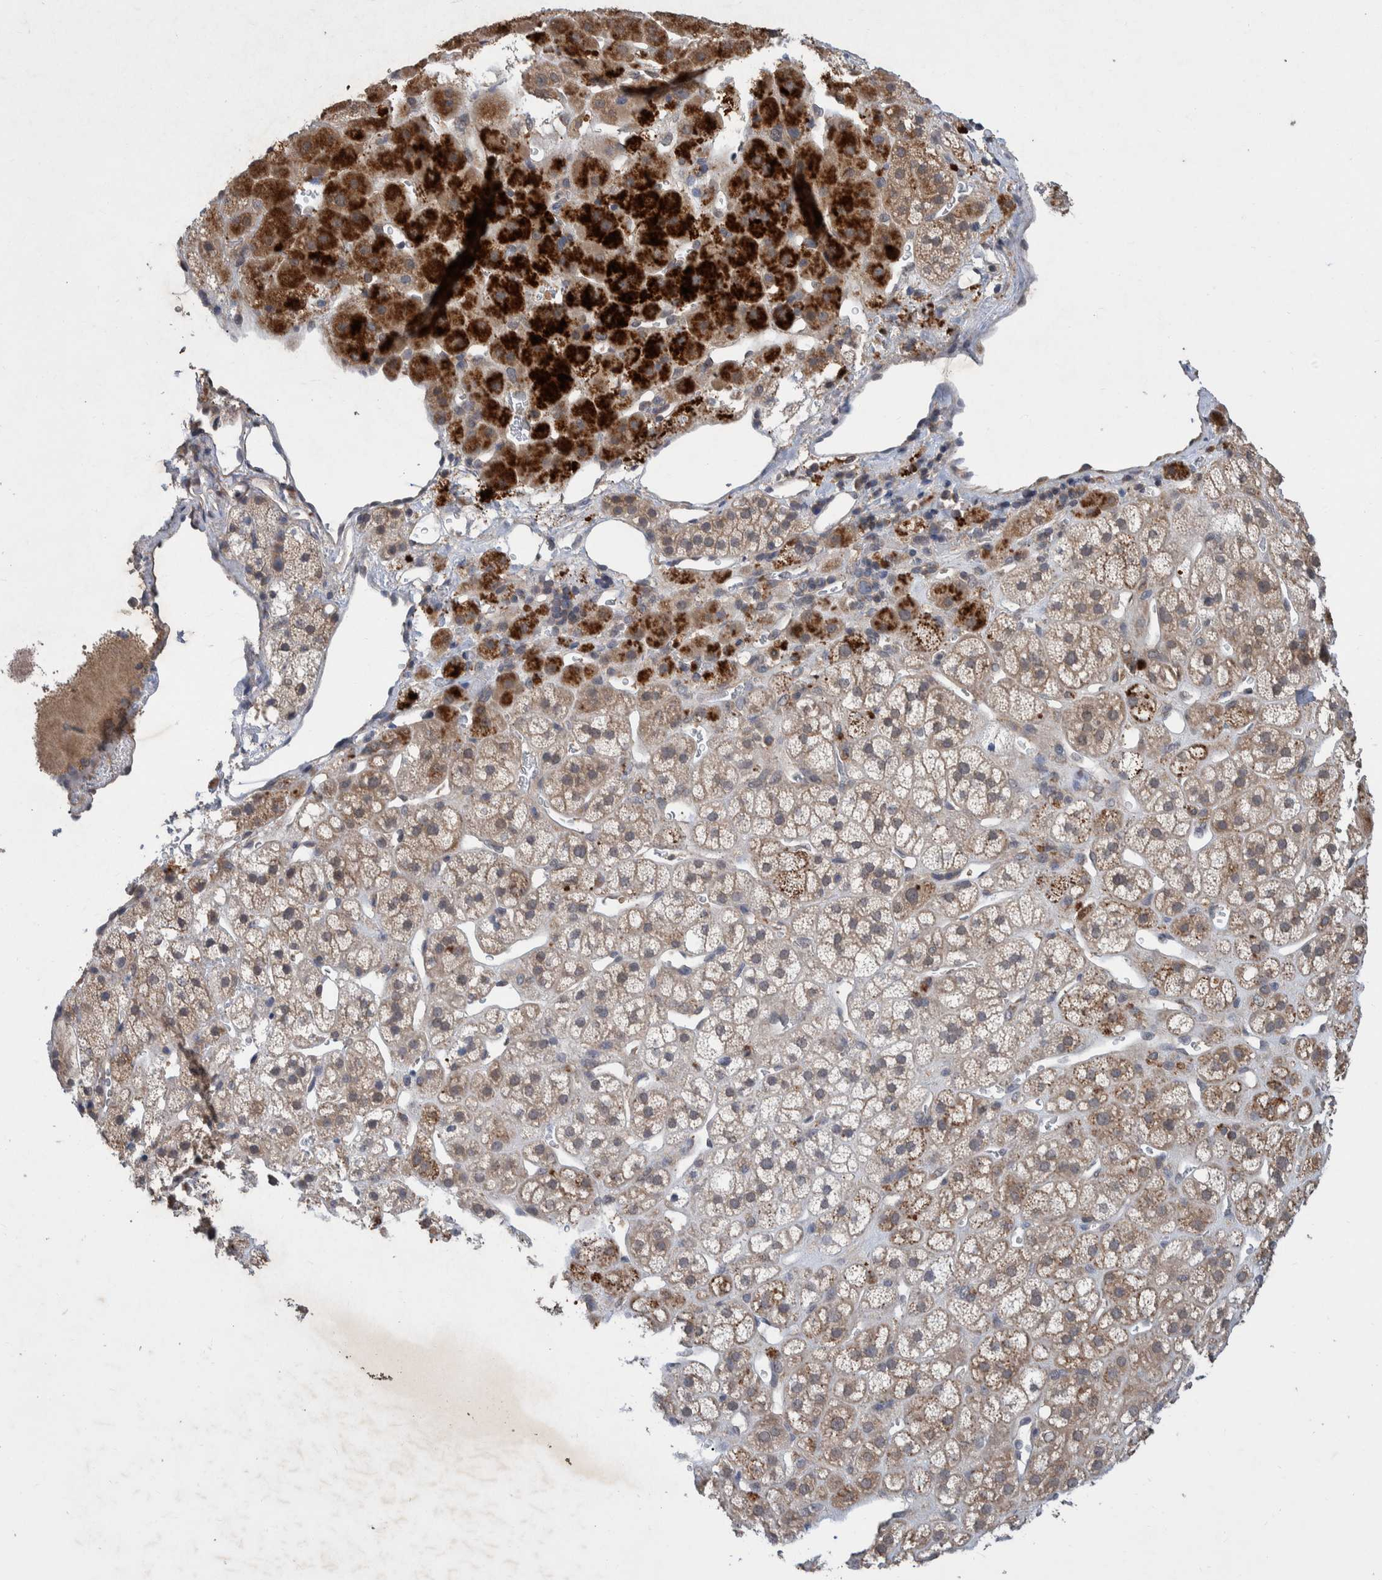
{"staining": {"intensity": "strong", "quantity": "25%-75%", "location": "cytoplasmic/membranous"}, "tissue": "adrenal gland", "cell_type": "Glandular cells", "image_type": "normal", "snomed": [{"axis": "morphology", "description": "Normal tissue, NOS"}, {"axis": "topography", "description": "Adrenal gland"}], "caption": "Protein staining of benign adrenal gland reveals strong cytoplasmic/membranous positivity in about 25%-75% of glandular cells. (DAB IHC with brightfield microscopy, high magnification).", "gene": "PLPBP", "patient": {"sex": "male", "age": 56}}